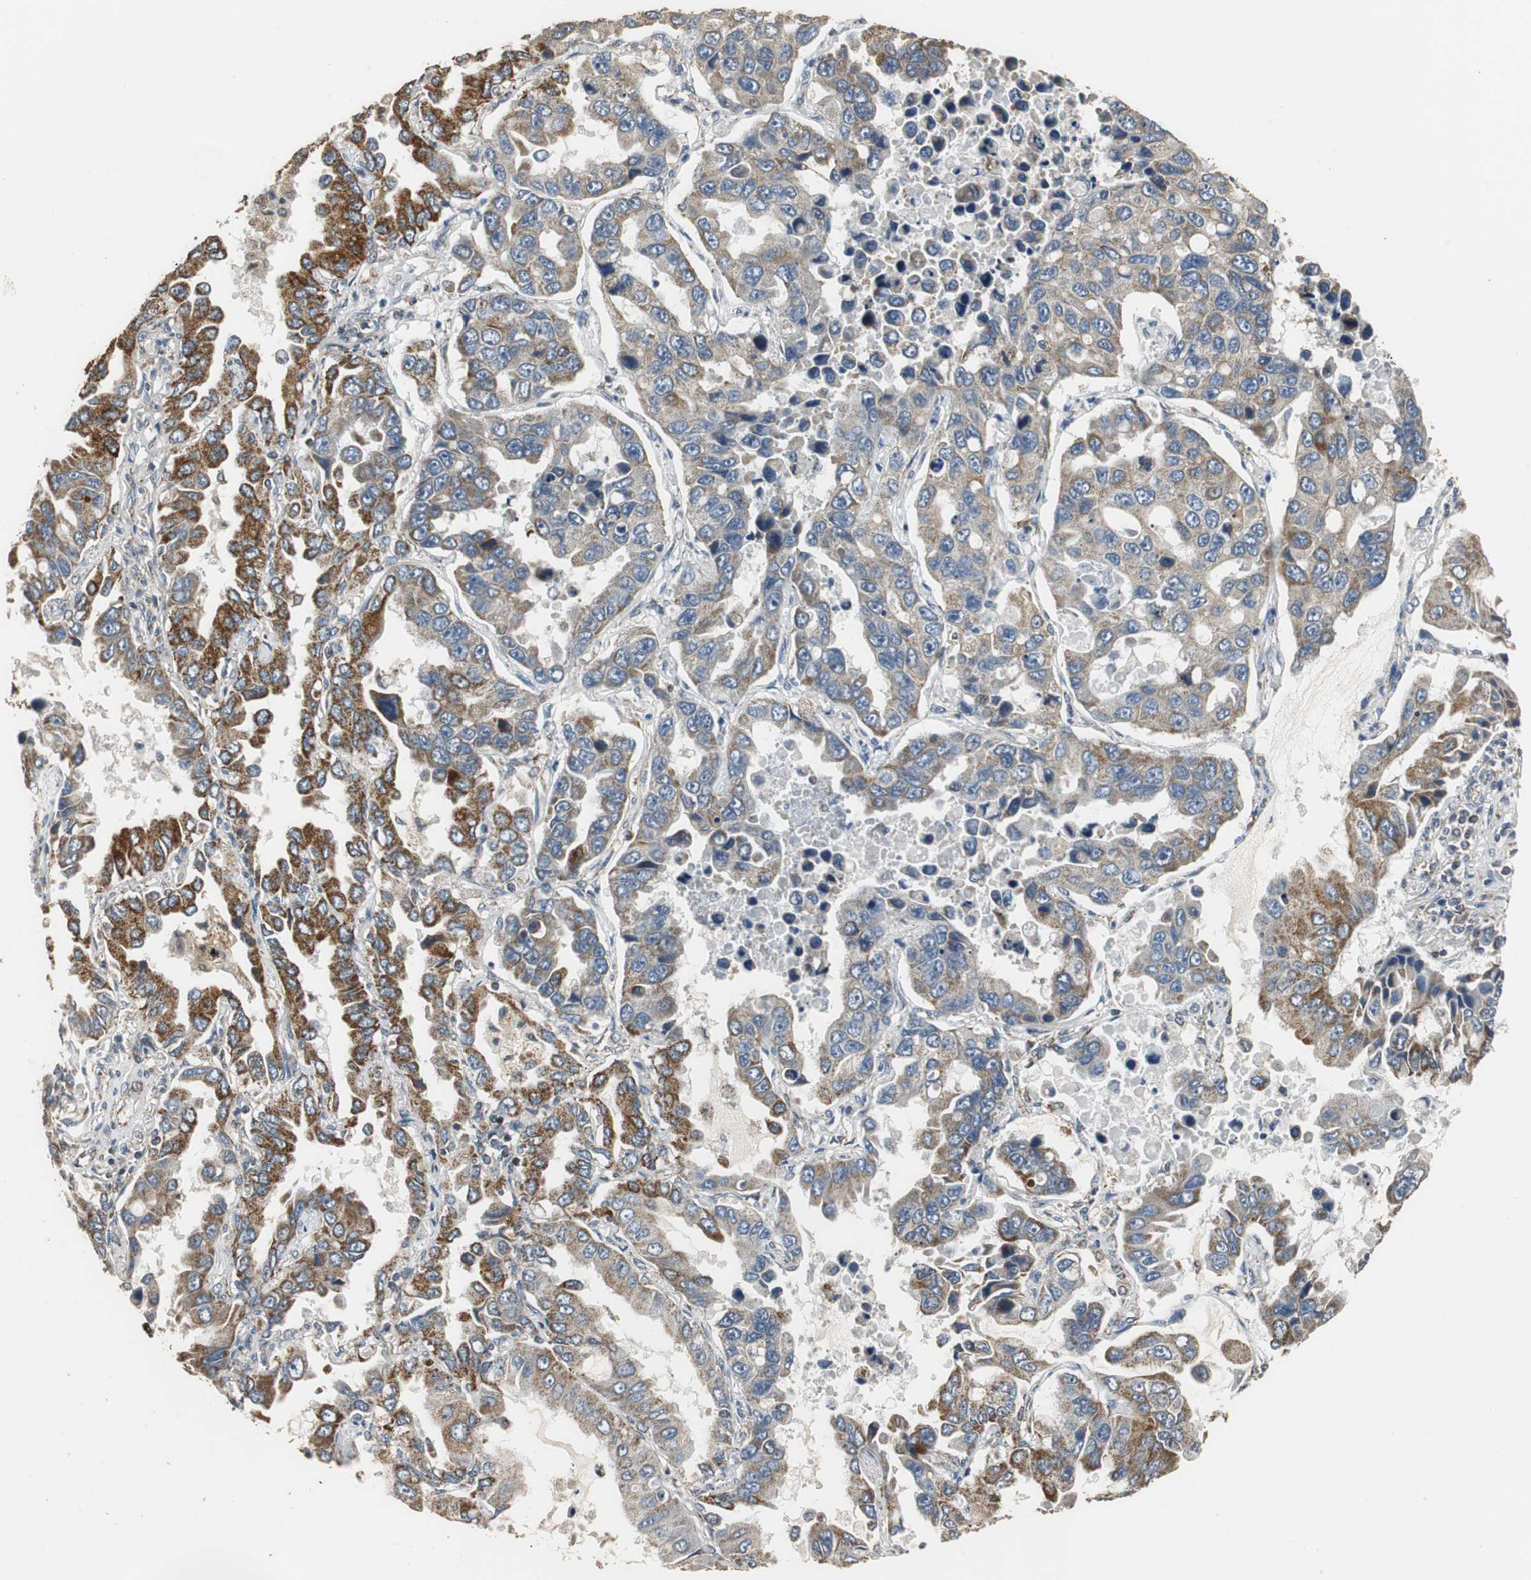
{"staining": {"intensity": "weak", "quantity": "25%-75%", "location": "cytoplasmic/membranous"}, "tissue": "lung cancer", "cell_type": "Tumor cells", "image_type": "cancer", "snomed": [{"axis": "morphology", "description": "Adenocarcinoma, NOS"}, {"axis": "topography", "description": "Lung"}], "caption": "An image of human lung adenocarcinoma stained for a protein displays weak cytoplasmic/membranous brown staining in tumor cells. The protein of interest is stained brown, and the nuclei are stained in blue (DAB IHC with brightfield microscopy, high magnification).", "gene": "HMGCL", "patient": {"sex": "male", "age": 64}}